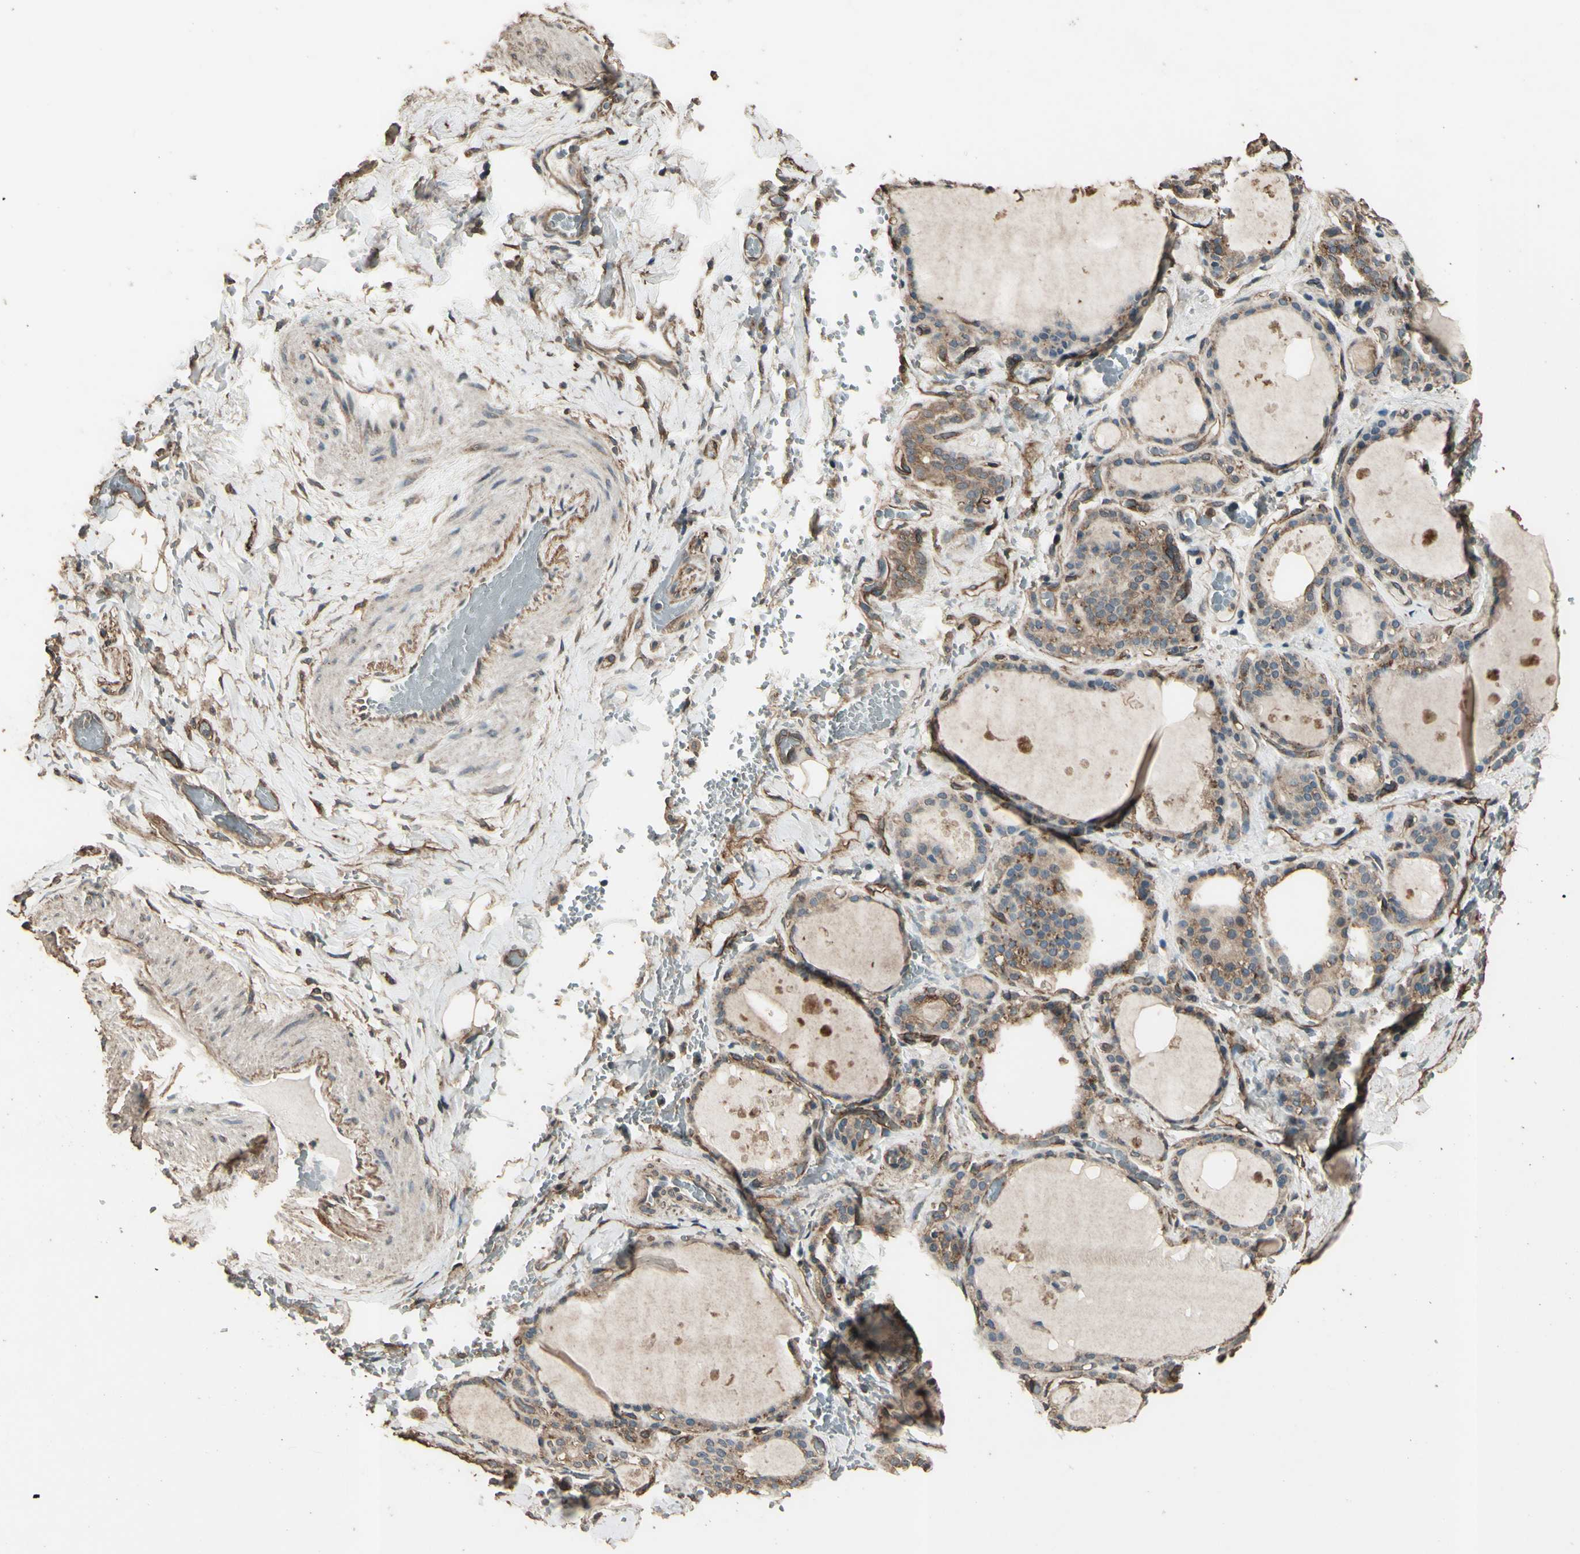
{"staining": {"intensity": "weak", "quantity": ">75%", "location": "cytoplasmic/membranous"}, "tissue": "thyroid gland", "cell_type": "Glandular cells", "image_type": "normal", "snomed": [{"axis": "morphology", "description": "Normal tissue, NOS"}, {"axis": "topography", "description": "Thyroid gland"}], "caption": "IHC photomicrograph of benign thyroid gland: human thyroid gland stained using immunohistochemistry (IHC) reveals low levels of weak protein expression localized specifically in the cytoplasmic/membranous of glandular cells, appearing as a cytoplasmic/membranous brown color.", "gene": "TSPO", "patient": {"sex": "male", "age": 61}}